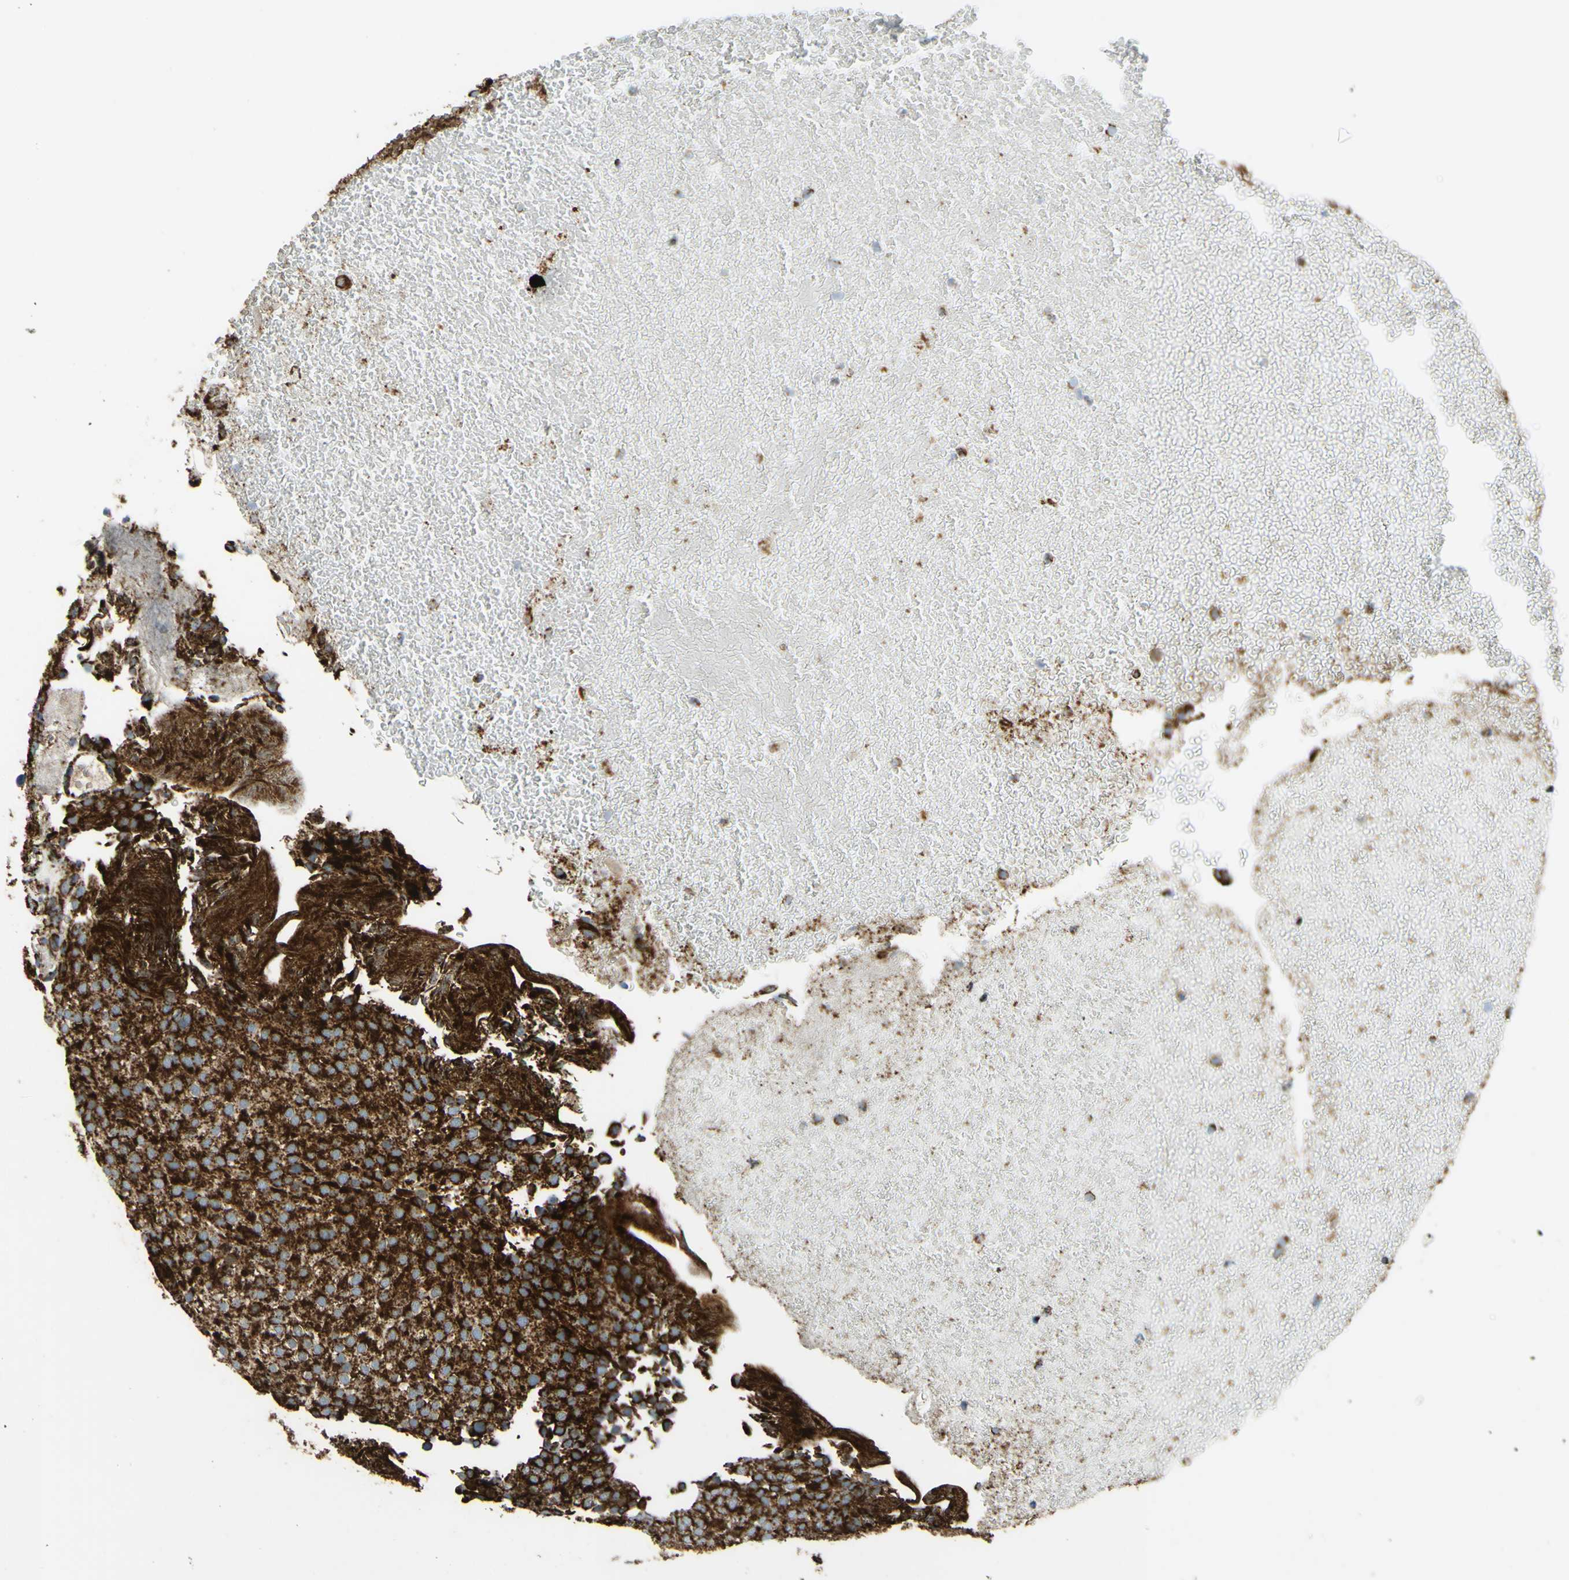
{"staining": {"intensity": "strong", "quantity": ">75%", "location": "cytoplasmic/membranous"}, "tissue": "urothelial cancer", "cell_type": "Tumor cells", "image_type": "cancer", "snomed": [{"axis": "morphology", "description": "Urothelial carcinoma, Low grade"}, {"axis": "topography", "description": "Urinary bladder"}], "caption": "This histopathology image reveals IHC staining of human urothelial cancer, with high strong cytoplasmic/membranous expression in approximately >75% of tumor cells.", "gene": "MAVS", "patient": {"sex": "male", "age": 78}}